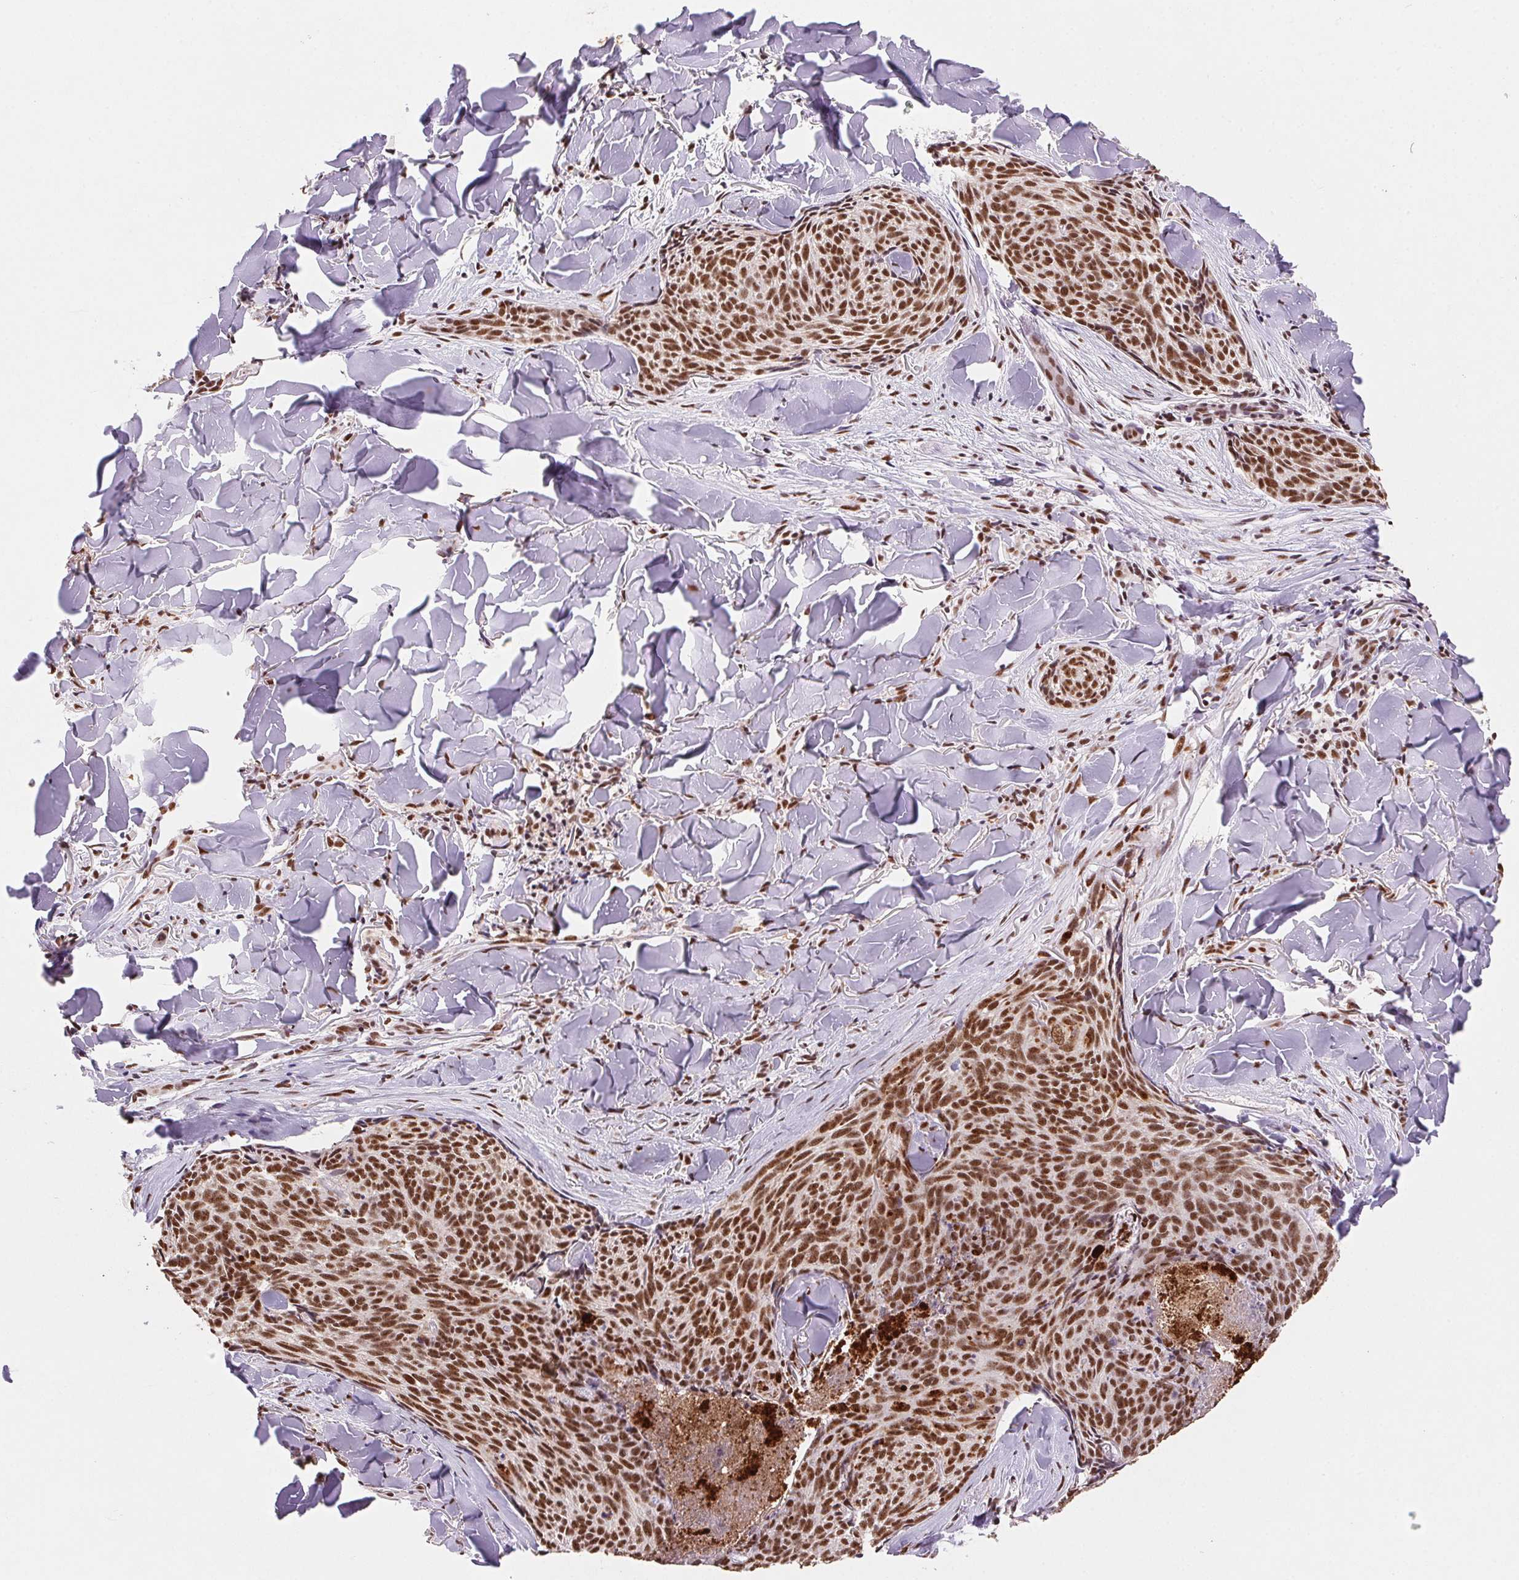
{"staining": {"intensity": "strong", "quantity": ">75%", "location": "nuclear"}, "tissue": "skin cancer", "cell_type": "Tumor cells", "image_type": "cancer", "snomed": [{"axis": "morphology", "description": "Basal cell carcinoma"}, {"axis": "topography", "description": "Skin"}], "caption": "Brown immunohistochemical staining in human skin cancer demonstrates strong nuclear positivity in approximately >75% of tumor cells.", "gene": "SNRPG", "patient": {"sex": "female", "age": 82}}